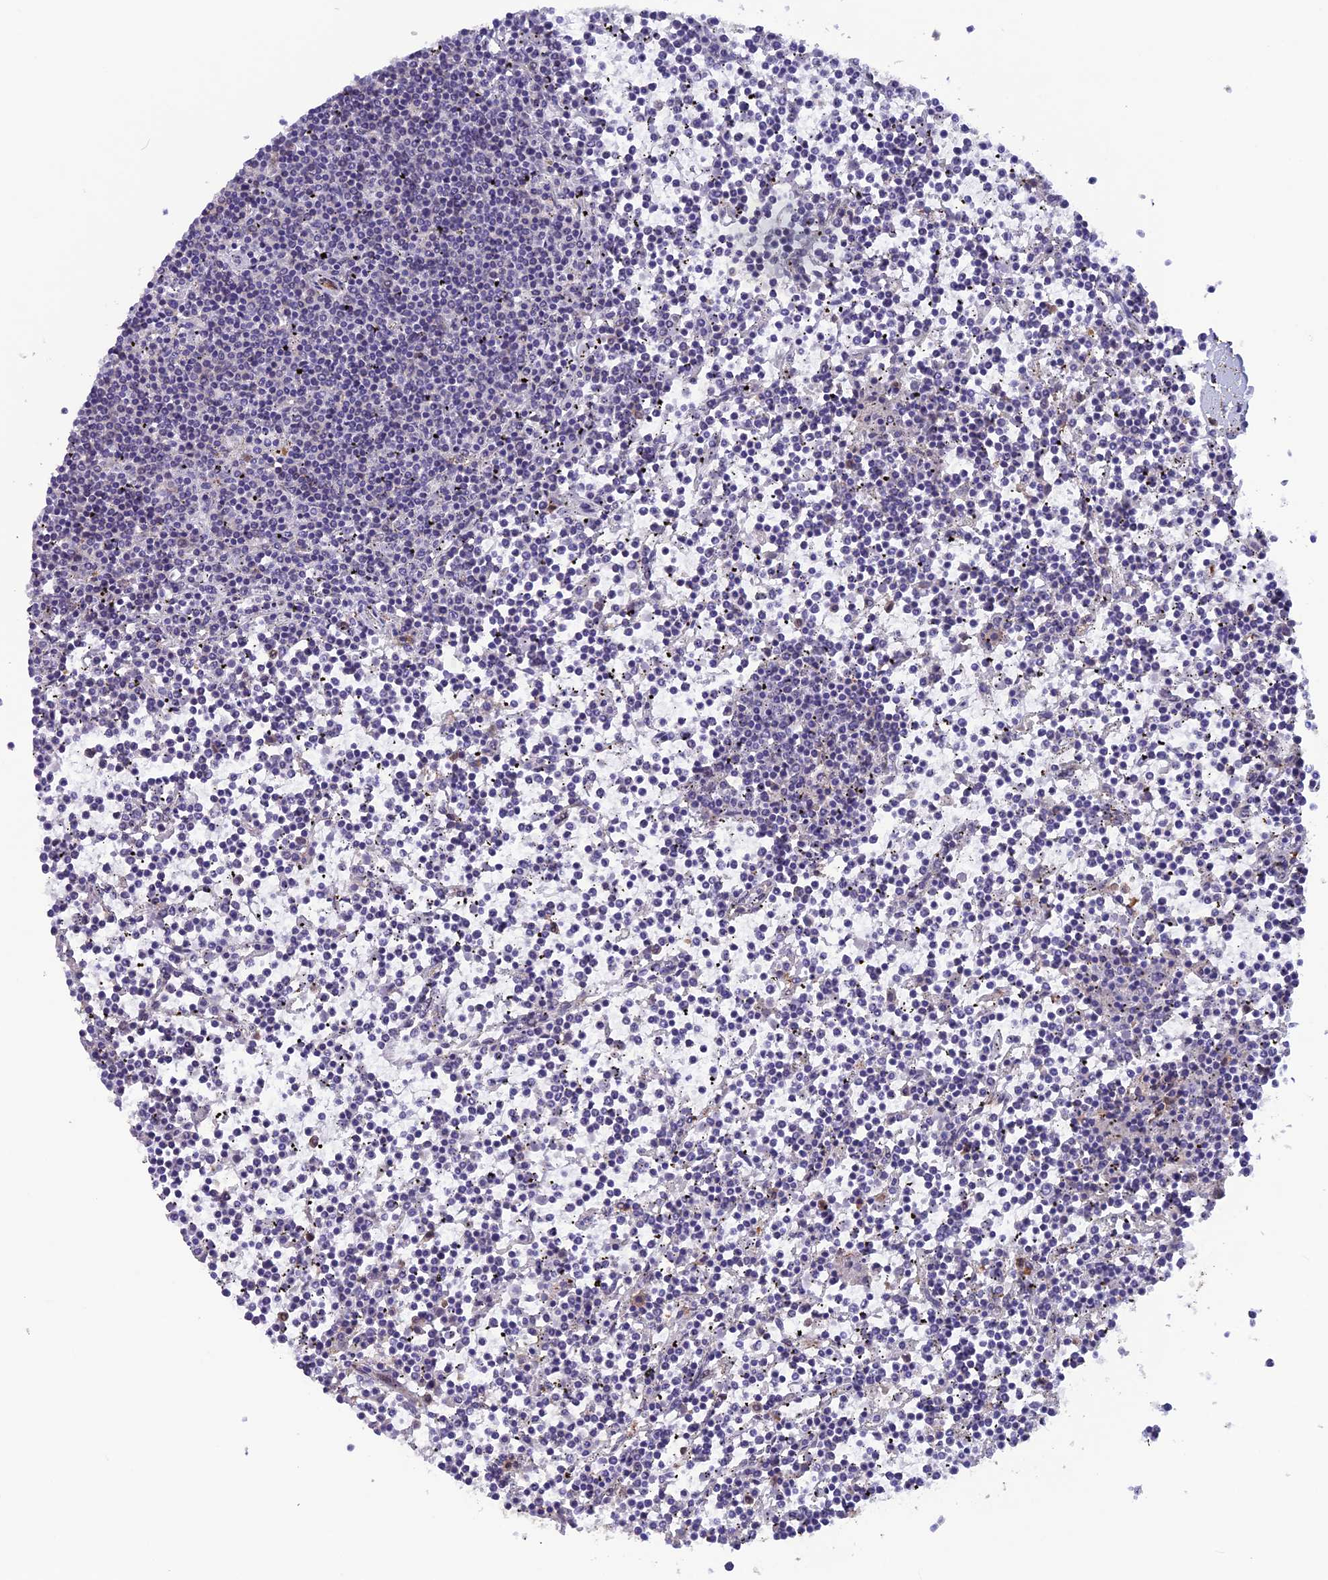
{"staining": {"intensity": "negative", "quantity": "none", "location": "none"}, "tissue": "lymphoma", "cell_type": "Tumor cells", "image_type": "cancer", "snomed": [{"axis": "morphology", "description": "Malignant lymphoma, non-Hodgkin's type, Low grade"}, {"axis": "topography", "description": "Spleen"}], "caption": "This is an IHC image of low-grade malignant lymphoma, non-Hodgkin's type. There is no expression in tumor cells.", "gene": "MAST2", "patient": {"sex": "female", "age": 19}}